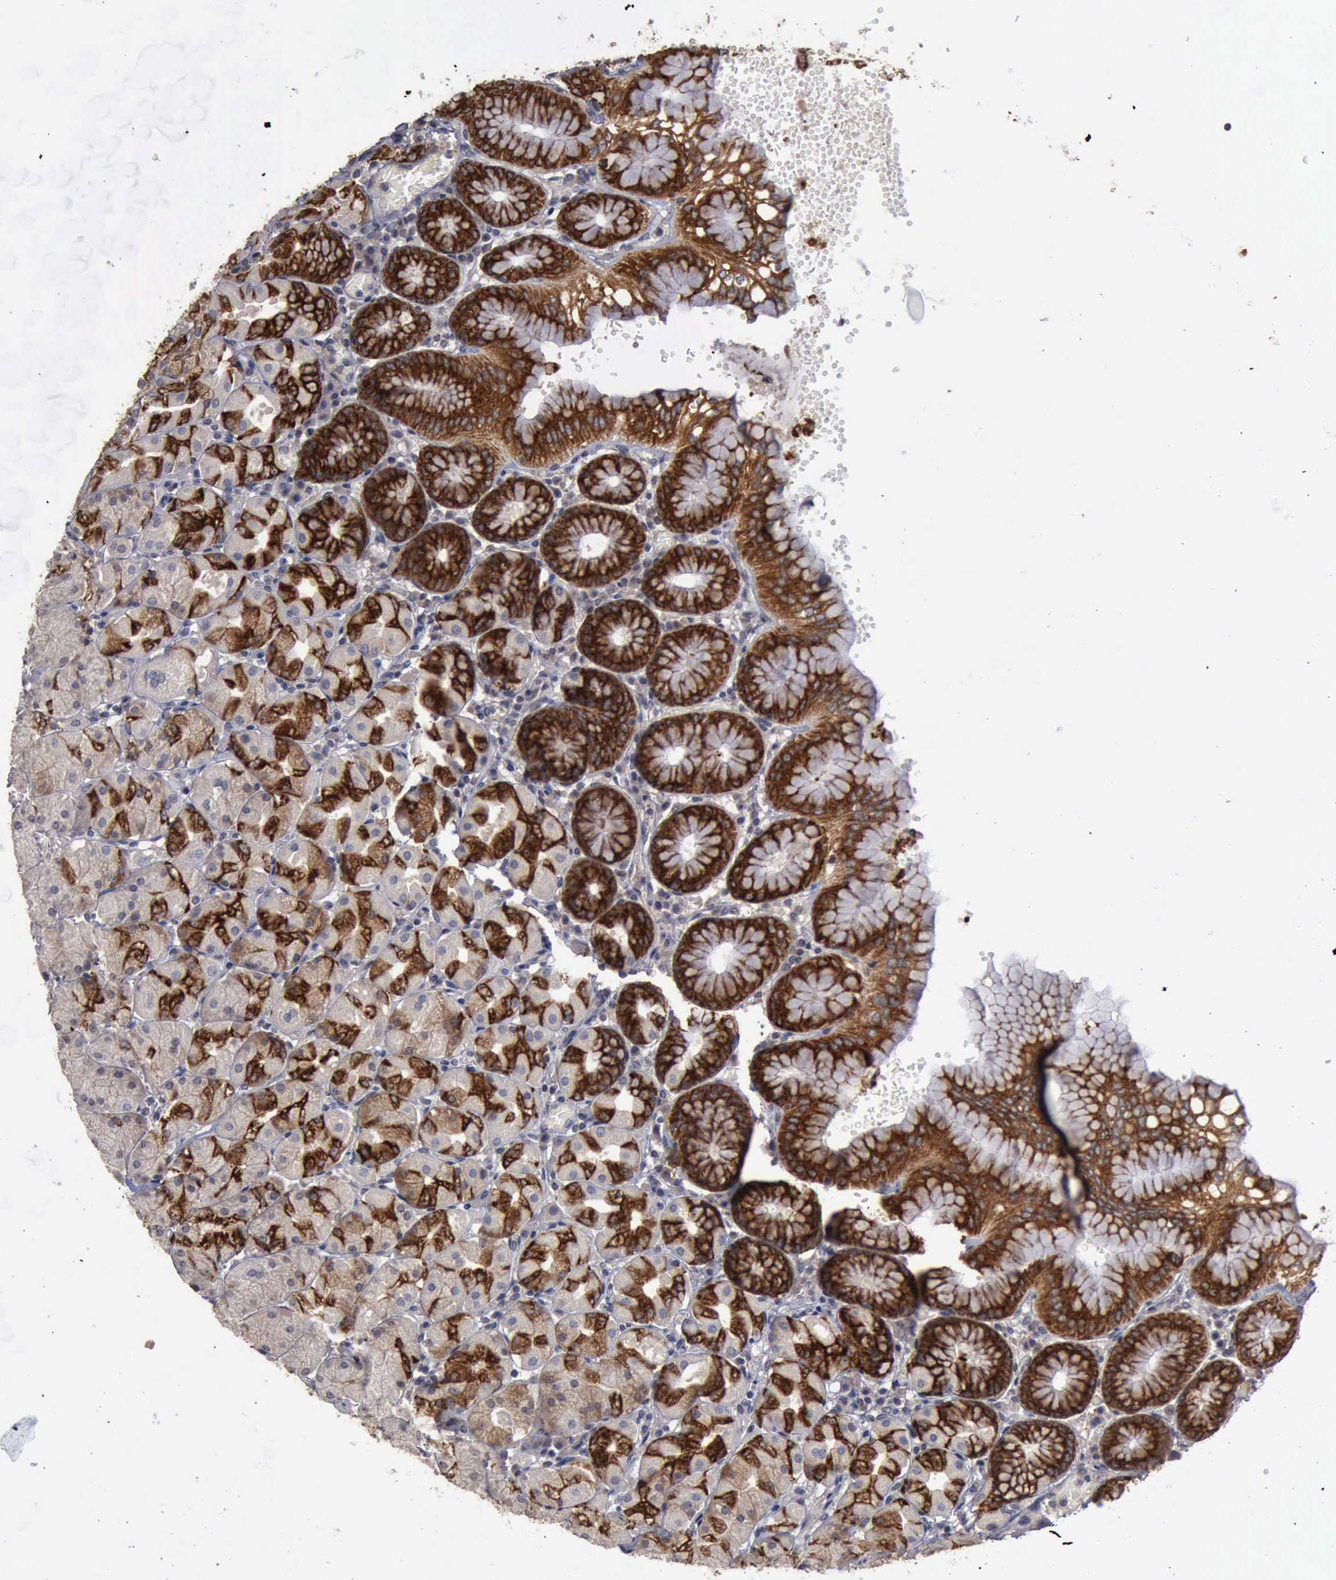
{"staining": {"intensity": "strong", "quantity": ">75%", "location": "cytoplasmic/membranous"}, "tissue": "stomach", "cell_type": "Glandular cells", "image_type": "normal", "snomed": [{"axis": "morphology", "description": "Normal tissue, NOS"}, {"axis": "topography", "description": "Stomach, upper"}, {"axis": "topography", "description": "Stomach"}], "caption": "The histopathology image reveals immunohistochemical staining of unremarkable stomach. There is strong cytoplasmic/membranous staining is seen in about >75% of glandular cells.", "gene": "CRKL", "patient": {"sex": "male", "age": 76}}